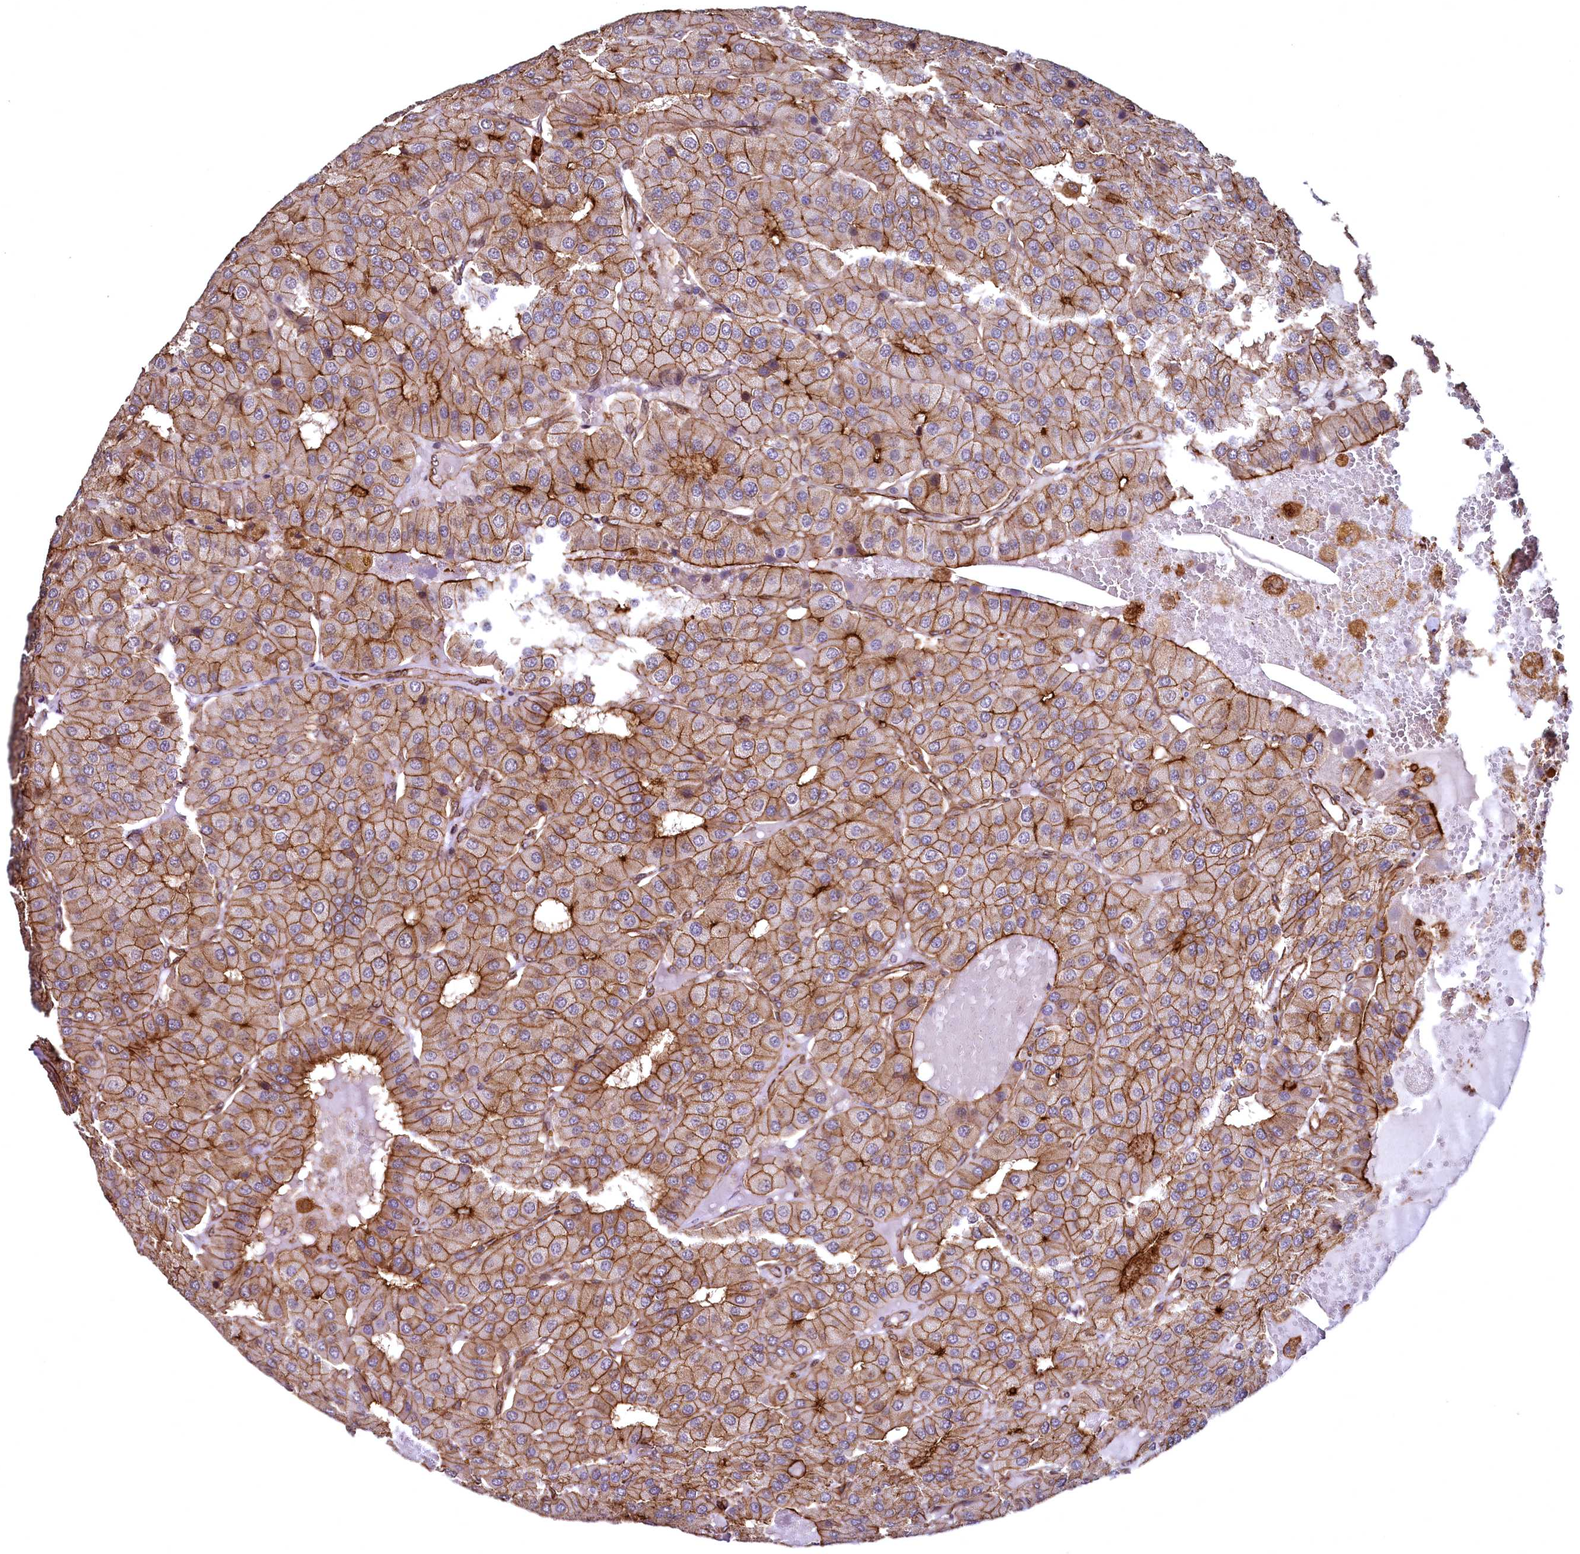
{"staining": {"intensity": "moderate", "quantity": ">75%", "location": "cytoplasmic/membranous"}, "tissue": "parathyroid gland", "cell_type": "Glandular cells", "image_type": "normal", "snomed": [{"axis": "morphology", "description": "Normal tissue, NOS"}, {"axis": "morphology", "description": "Adenoma, NOS"}, {"axis": "topography", "description": "Parathyroid gland"}], "caption": "Protein staining by IHC displays moderate cytoplasmic/membranous staining in approximately >75% of glandular cells in benign parathyroid gland.", "gene": "SVIP", "patient": {"sex": "female", "age": 86}}